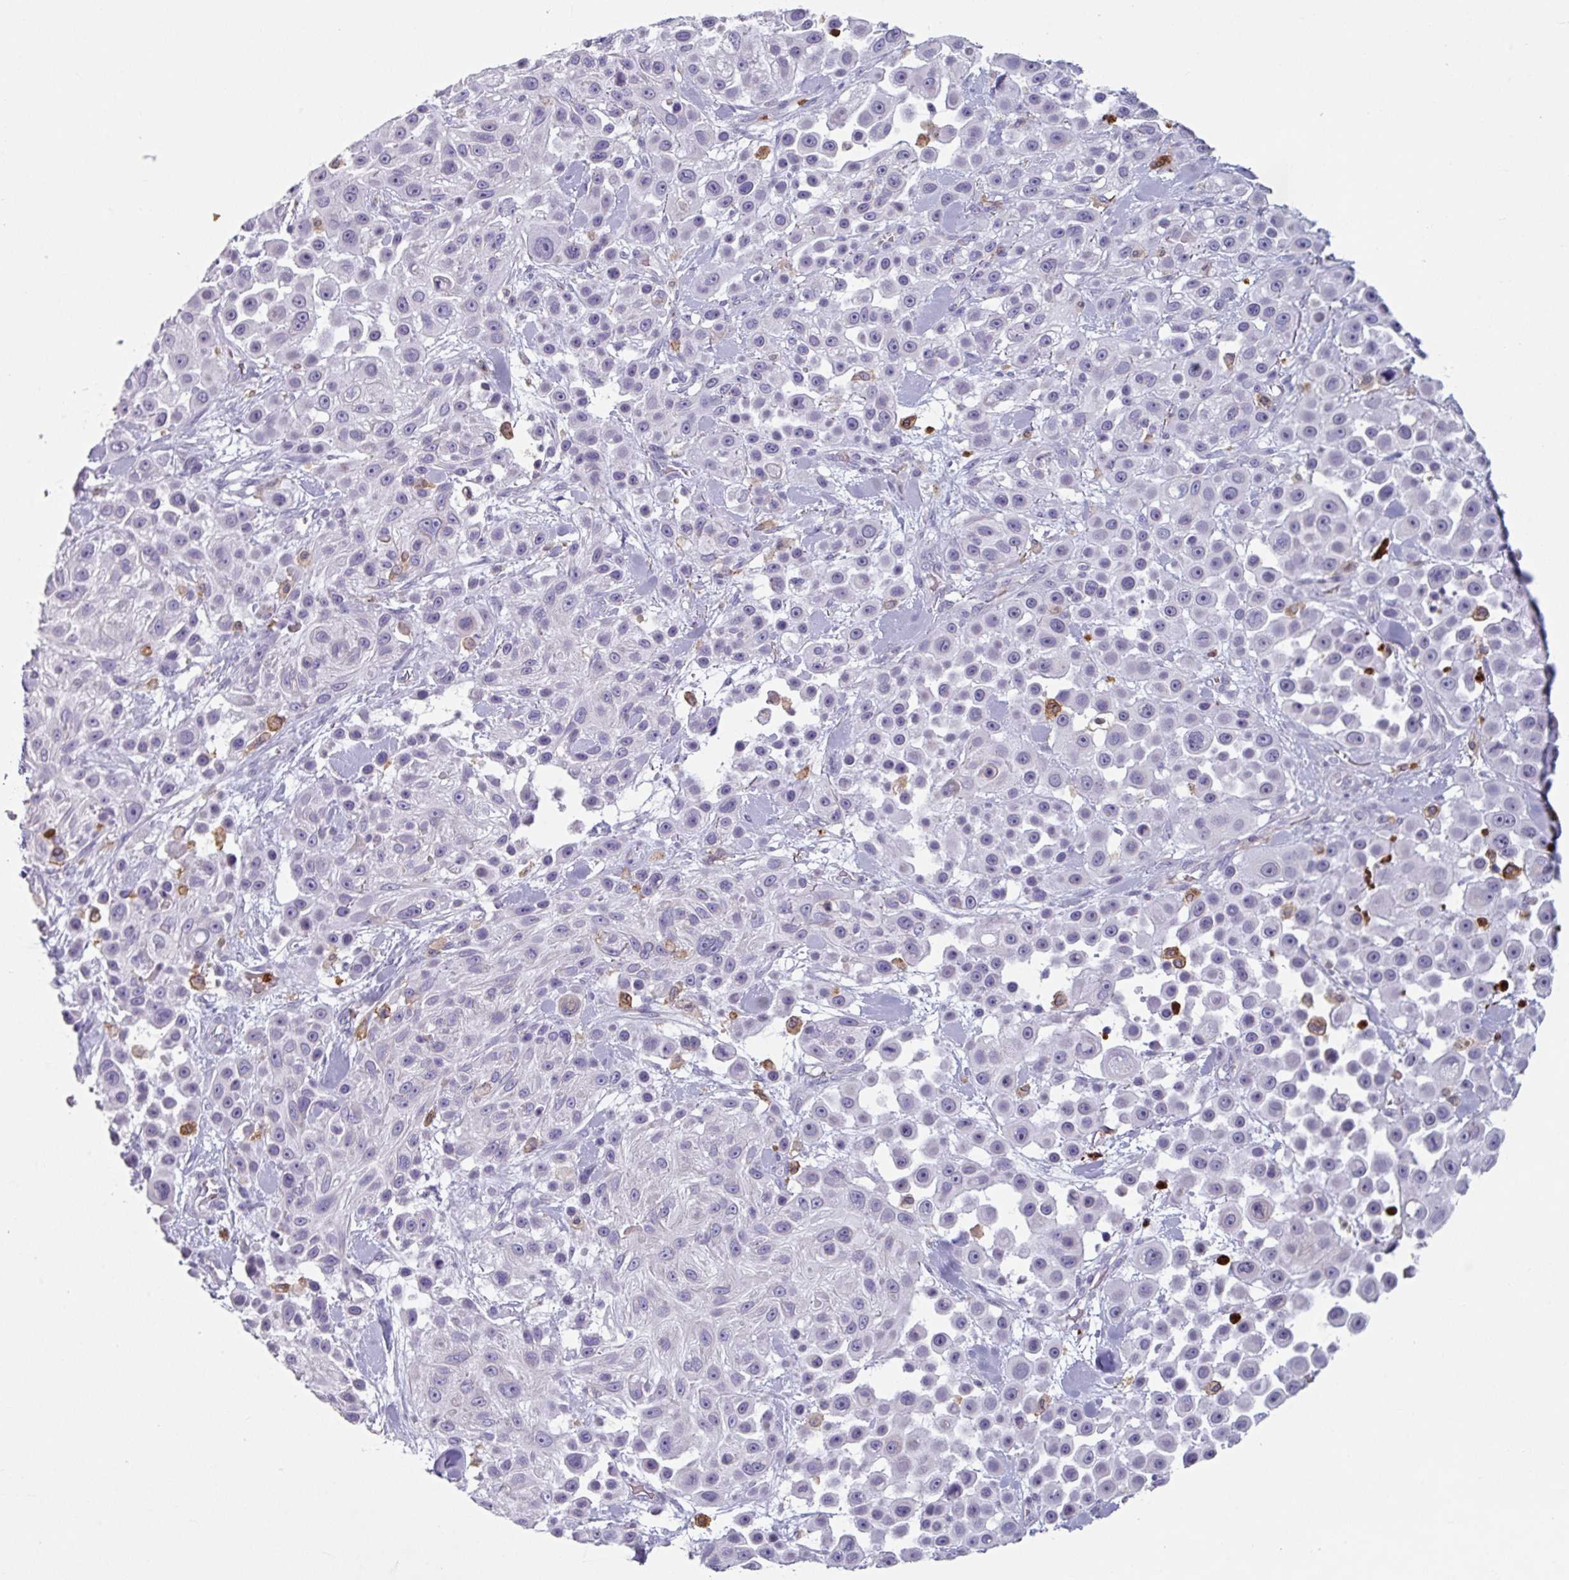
{"staining": {"intensity": "negative", "quantity": "none", "location": "none"}, "tissue": "skin cancer", "cell_type": "Tumor cells", "image_type": "cancer", "snomed": [{"axis": "morphology", "description": "Squamous cell carcinoma, NOS"}, {"axis": "topography", "description": "Skin"}], "caption": "This is a histopathology image of IHC staining of squamous cell carcinoma (skin), which shows no positivity in tumor cells.", "gene": "EXOSC5", "patient": {"sex": "male", "age": 67}}